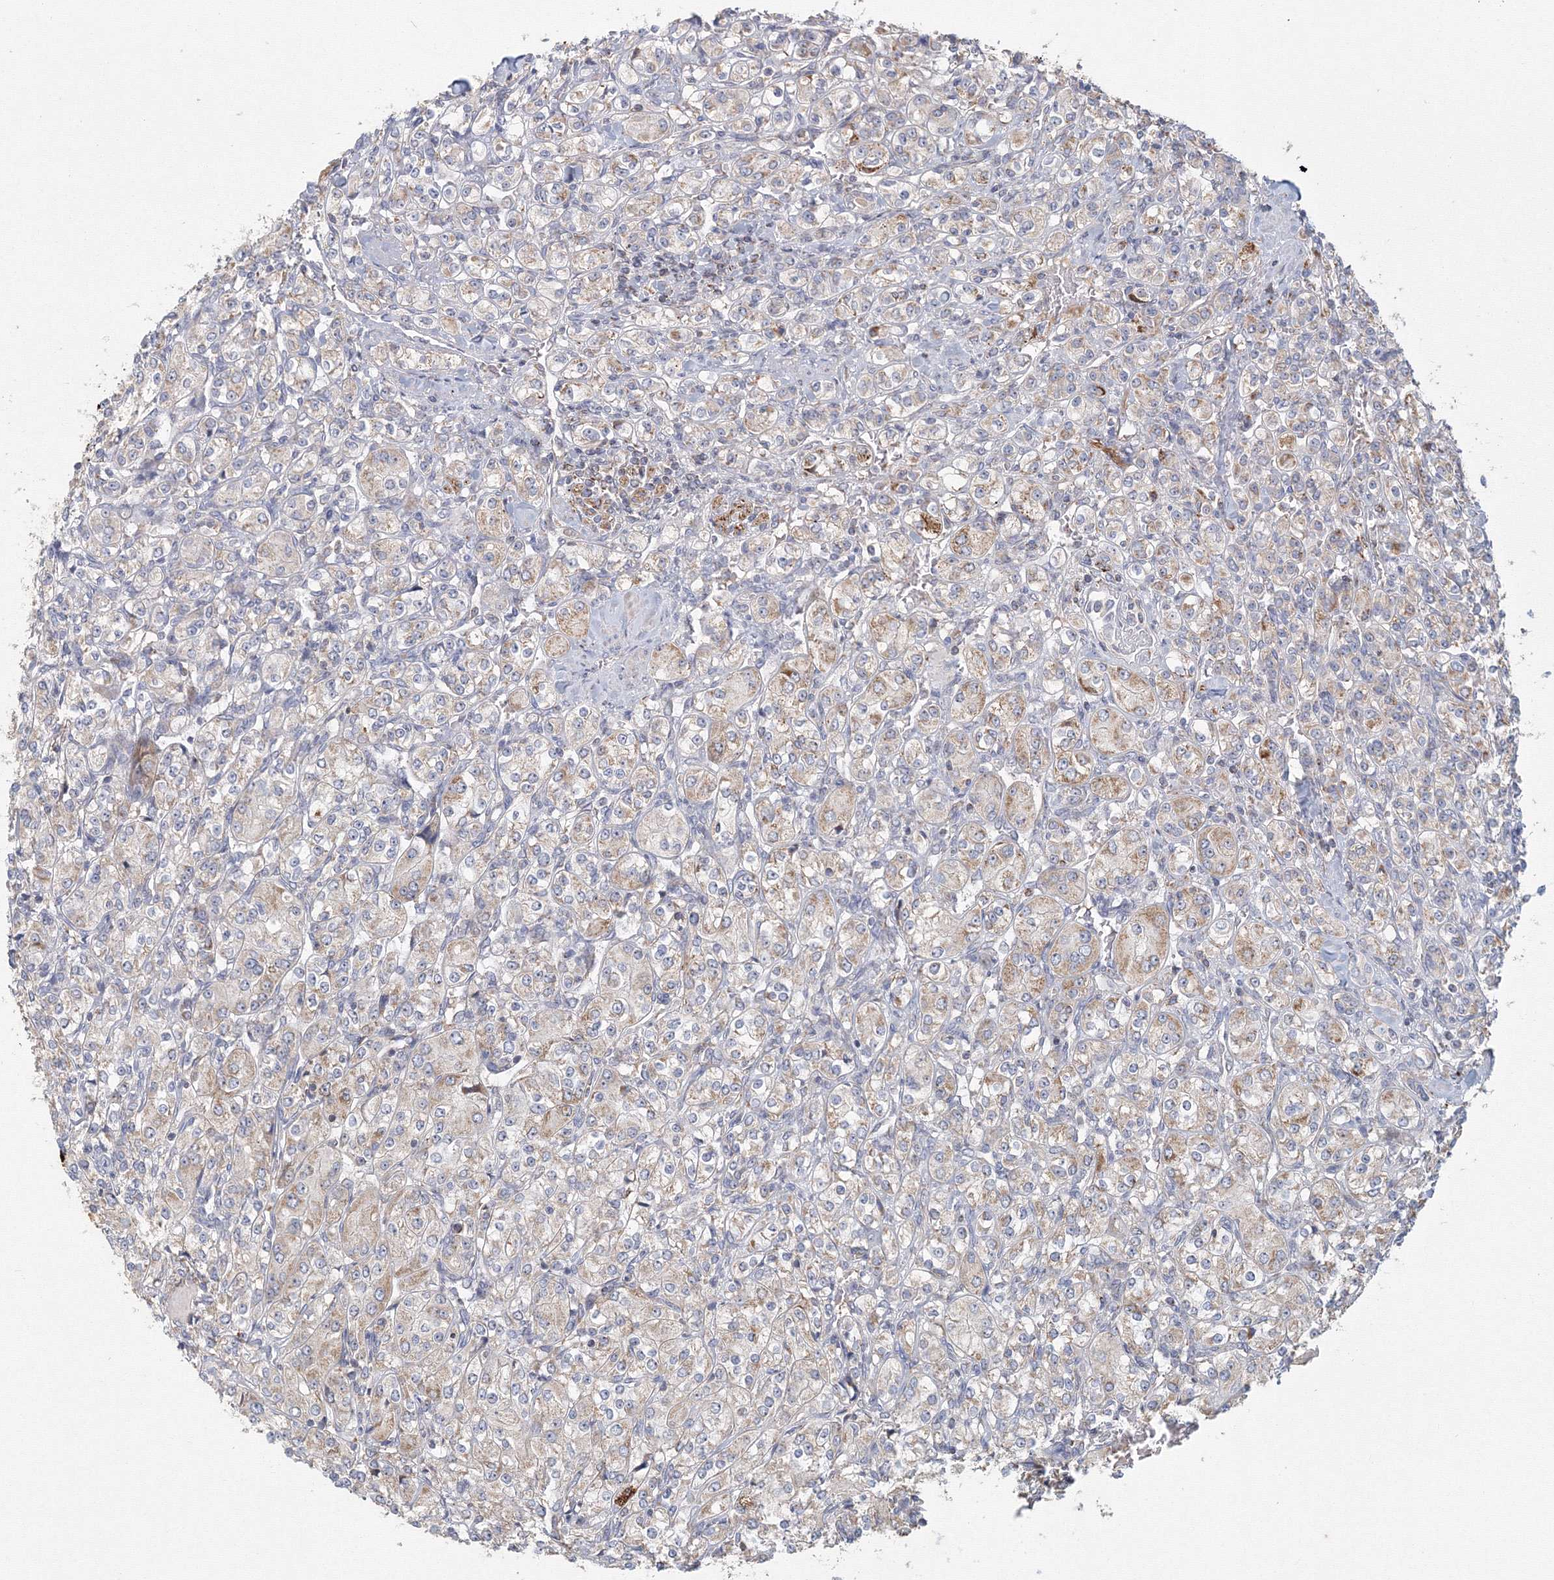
{"staining": {"intensity": "moderate", "quantity": "25%-75%", "location": "cytoplasmic/membranous"}, "tissue": "renal cancer", "cell_type": "Tumor cells", "image_type": "cancer", "snomed": [{"axis": "morphology", "description": "Adenocarcinoma, NOS"}, {"axis": "topography", "description": "Kidney"}], "caption": "Human renal cancer stained with a protein marker displays moderate staining in tumor cells.", "gene": "GRPEL1", "patient": {"sex": "male", "age": 77}}